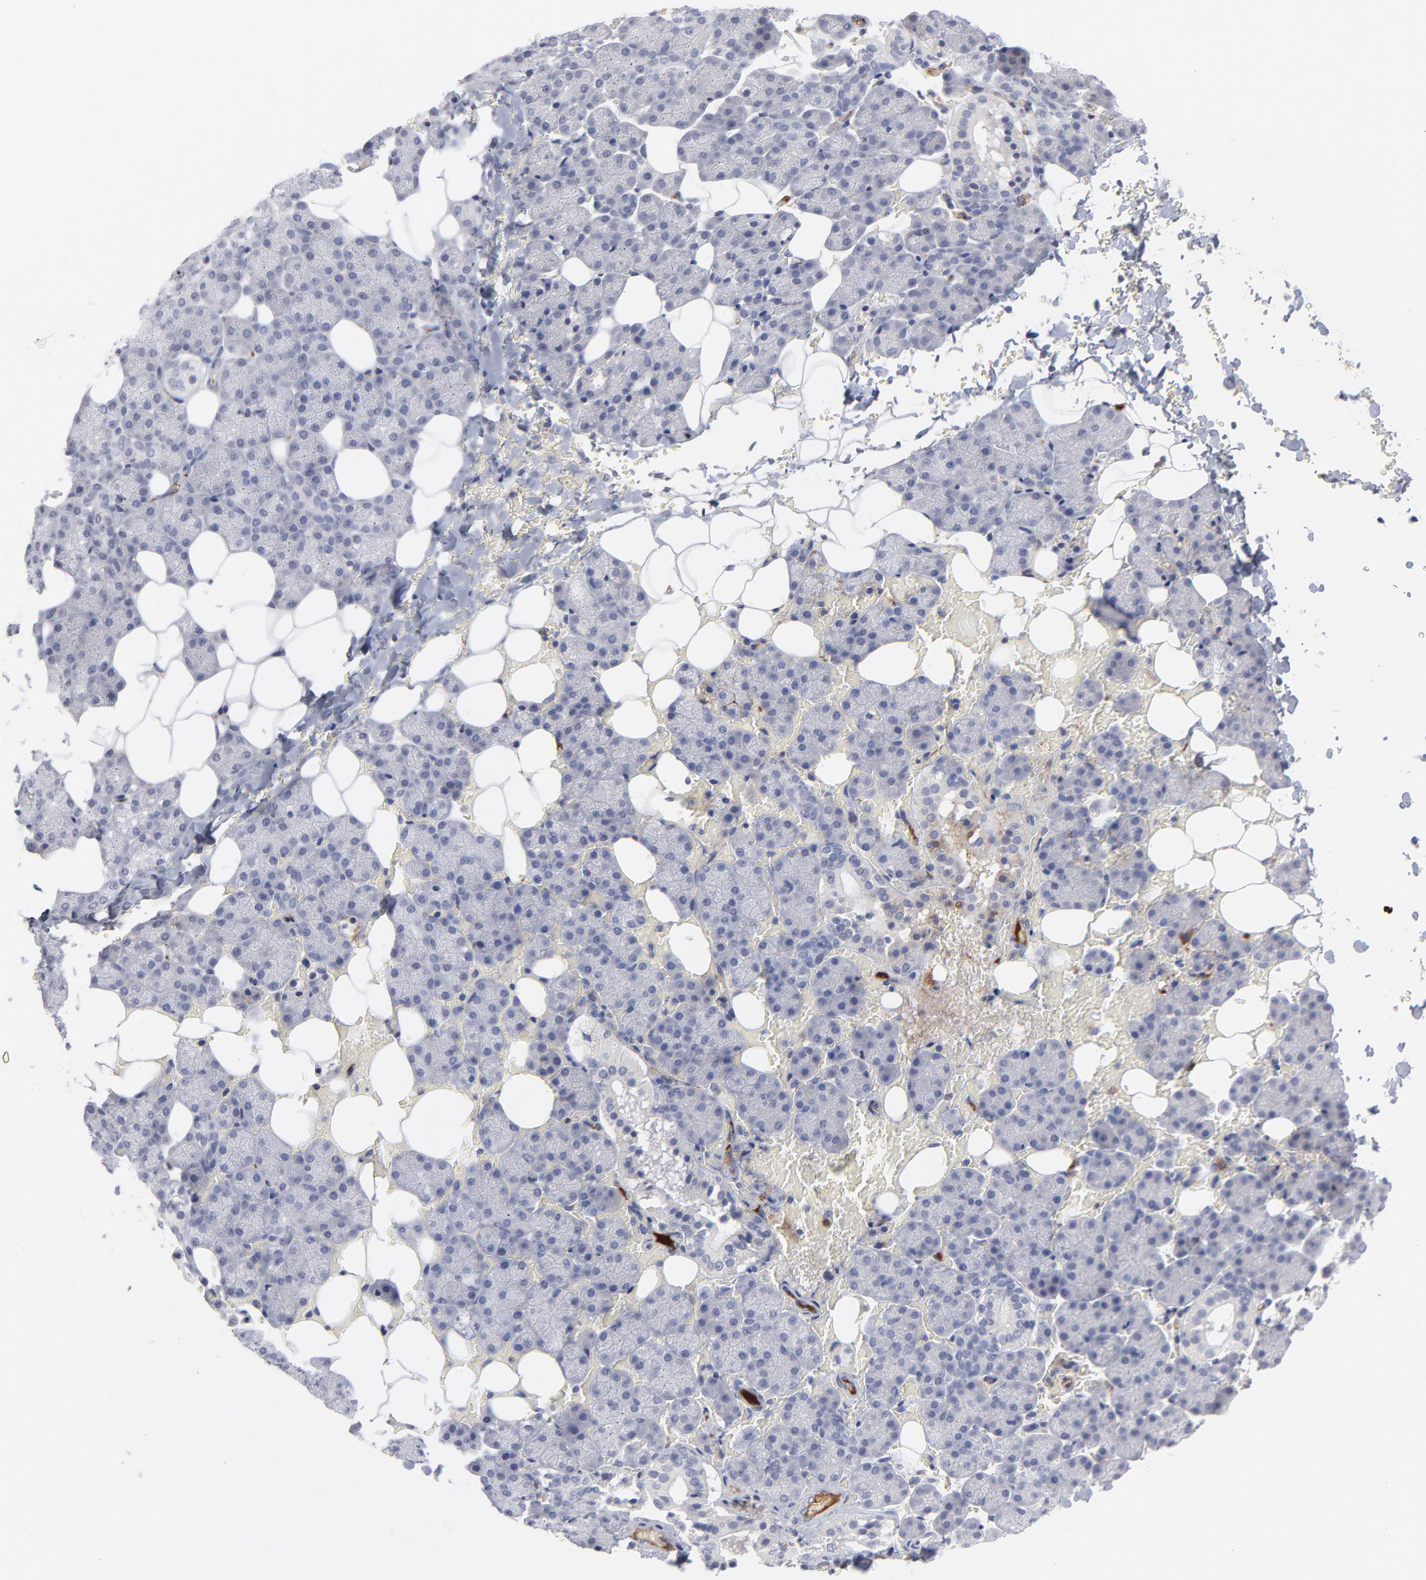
{"staining": {"intensity": "negative", "quantity": "none", "location": "none"}, "tissue": "salivary gland", "cell_type": "Glandular cells", "image_type": "normal", "snomed": [{"axis": "morphology", "description": "Normal tissue, NOS"}, {"axis": "topography", "description": "Lymph node"}, {"axis": "topography", "description": "Salivary gland"}], "caption": "A histopathology image of salivary gland stained for a protein exhibits no brown staining in glandular cells.", "gene": "CCR3", "patient": {"sex": "male", "age": 8}}